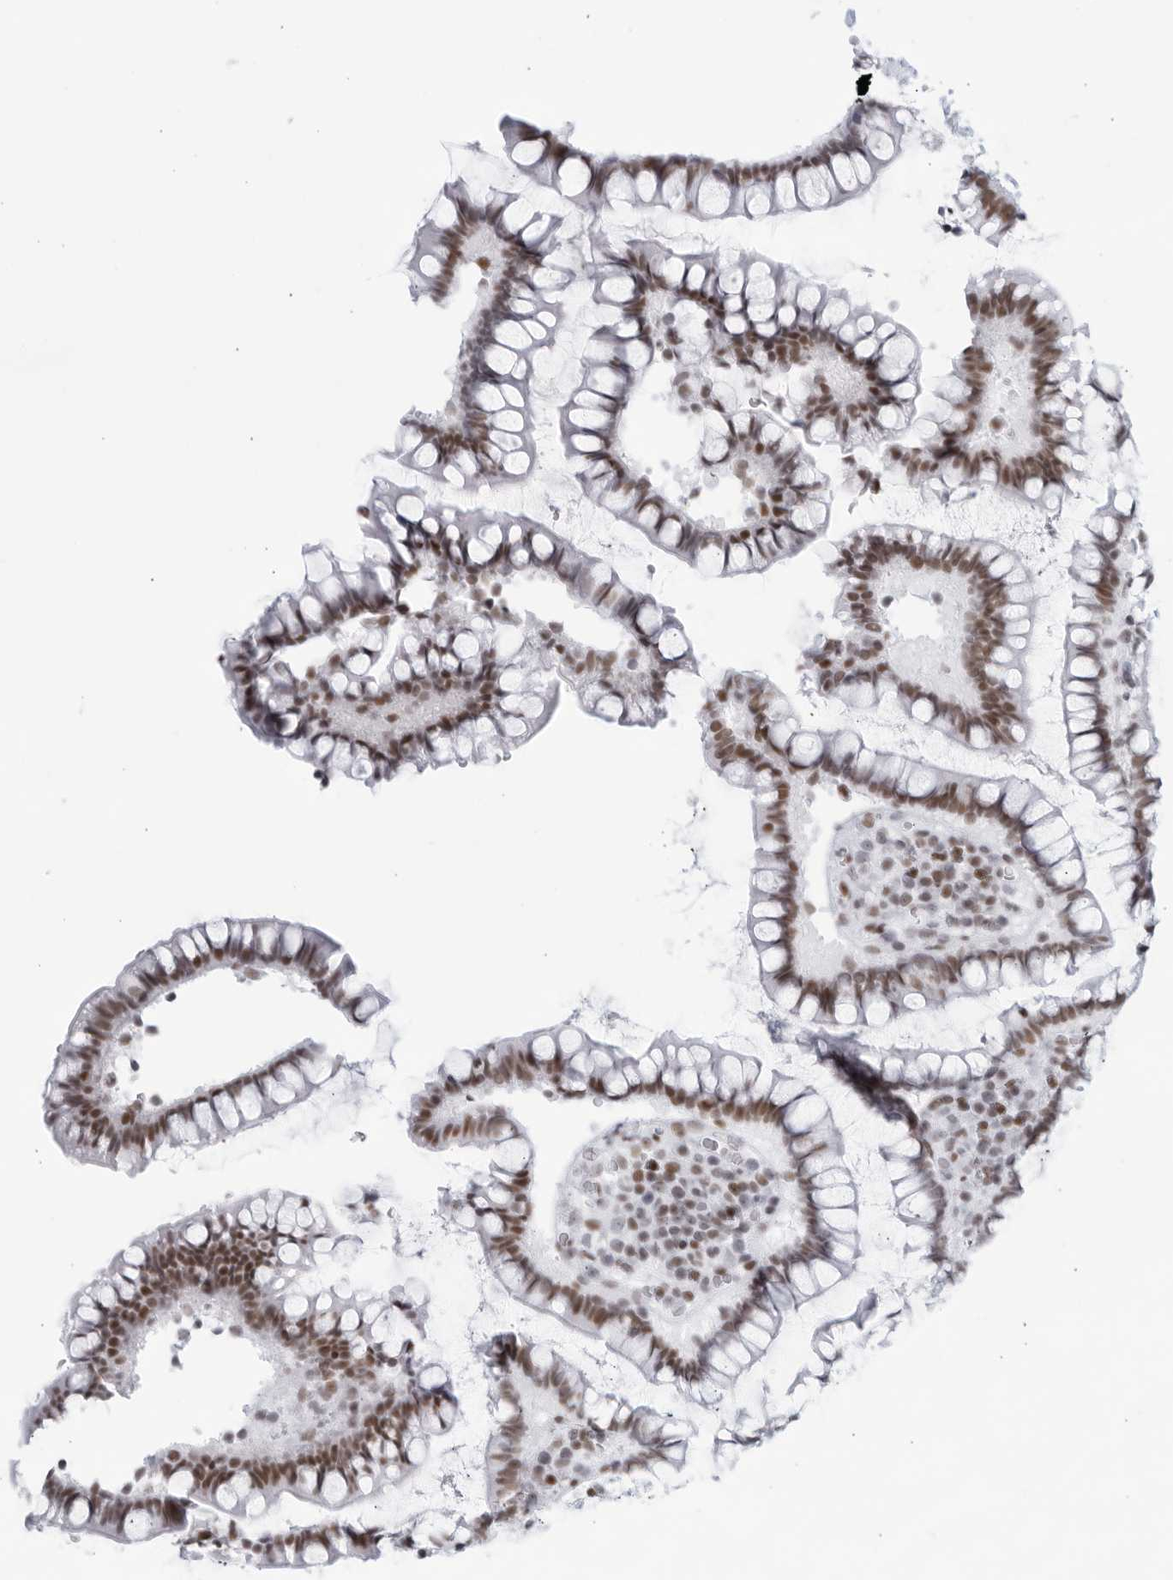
{"staining": {"intensity": "moderate", "quantity": "25%-75%", "location": "nuclear"}, "tissue": "colon", "cell_type": "Endothelial cells", "image_type": "normal", "snomed": [{"axis": "morphology", "description": "Normal tissue, NOS"}, {"axis": "topography", "description": "Colon"}], "caption": "Unremarkable colon demonstrates moderate nuclear positivity in about 25%-75% of endothelial cells, visualized by immunohistochemistry. The staining is performed using DAB brown chromogen to label protein expression. The nuclei are counter-stained blue using hematoxylin.", "gene": "HP1BP3", "patient": {"sex": "female", "age": 79}}